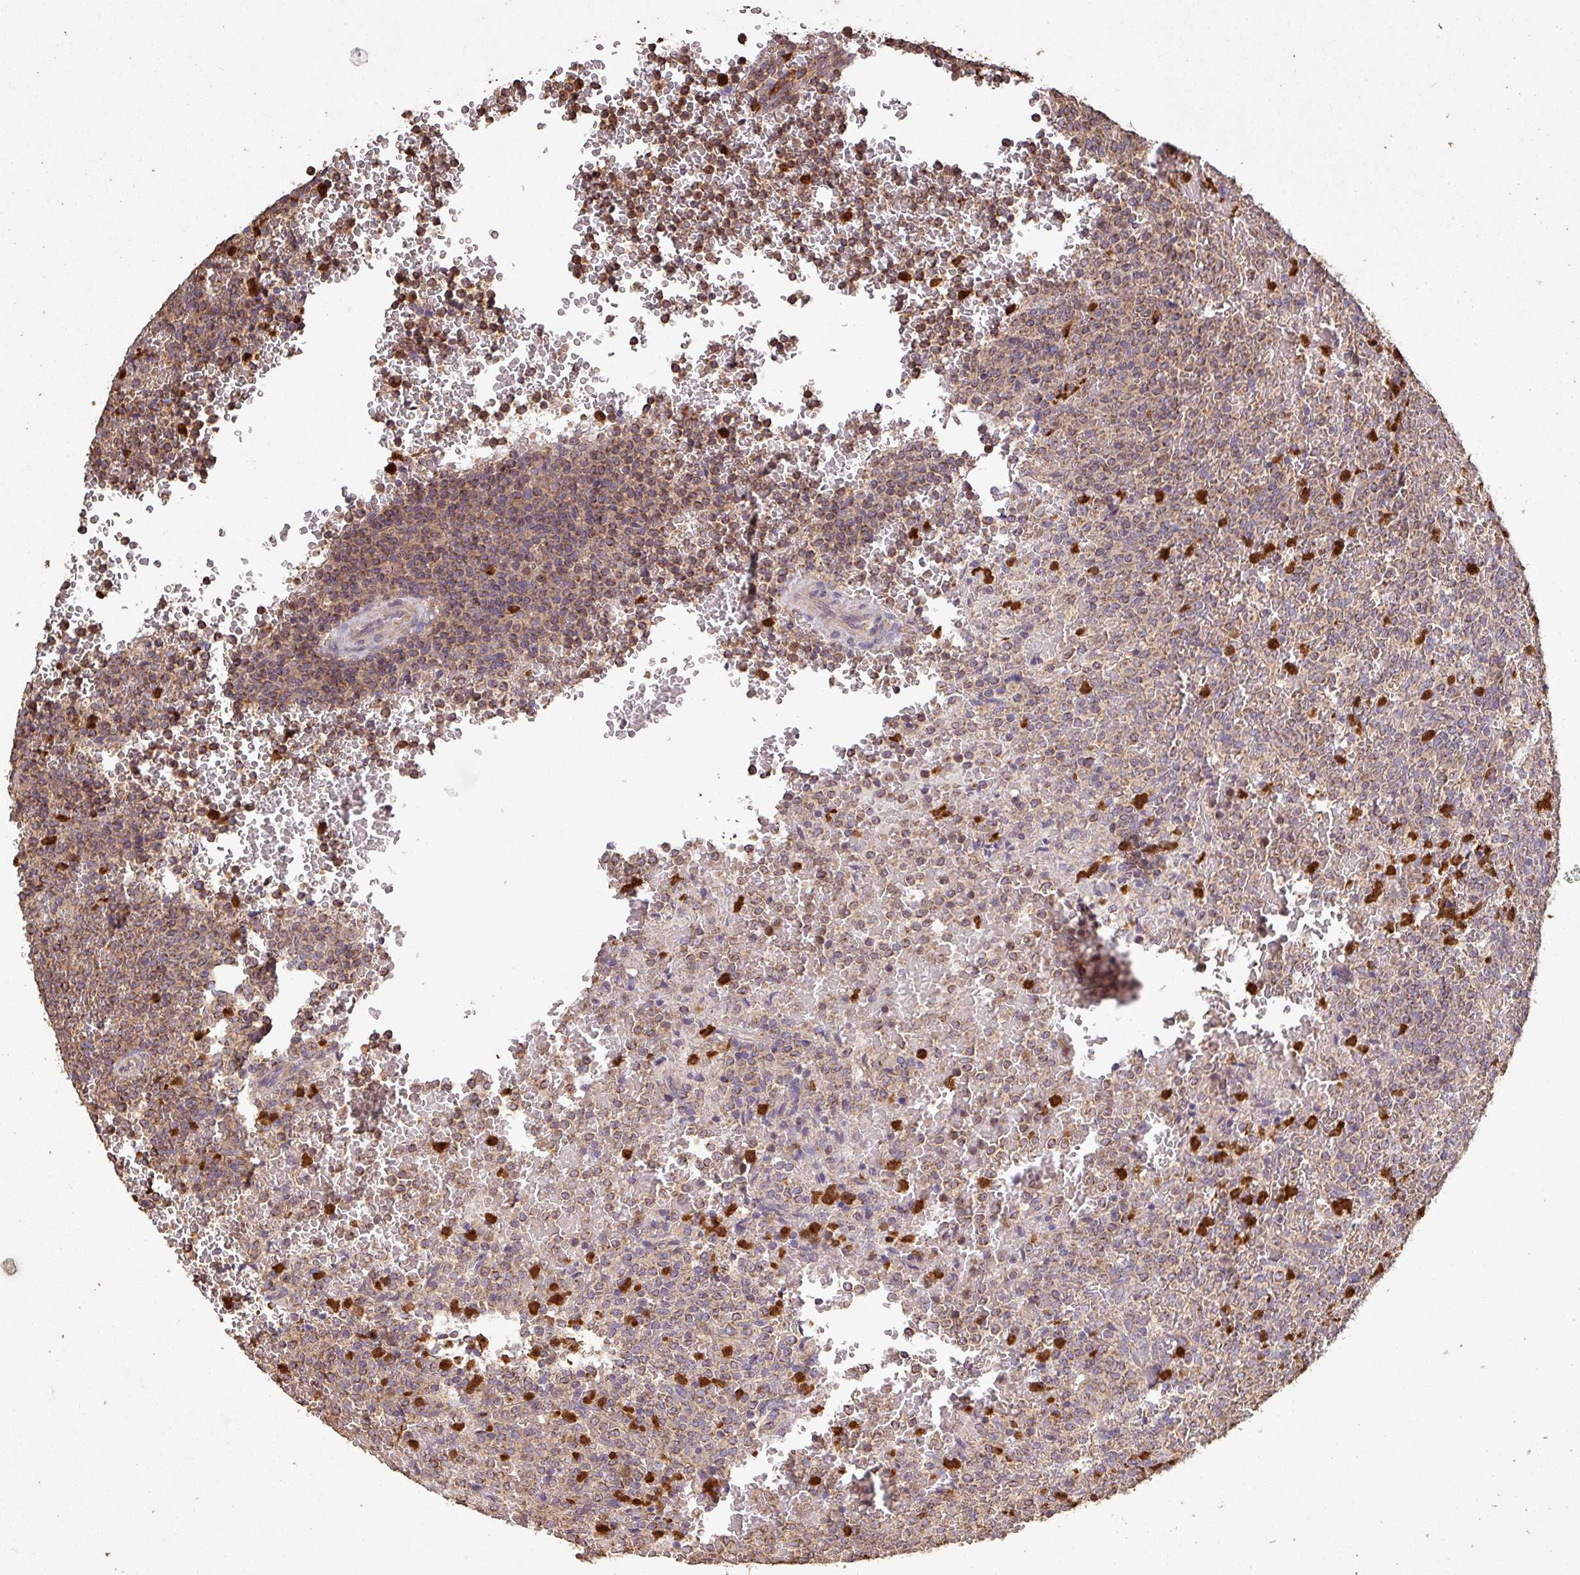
{"staining": {"intensity": "moderate", "quantity": ">75%", "location": "cytoplasmic/membranous"}, "tissue": "lymphoma", "cell_type": "Tumor cells", "image_type": "cancer", "snomed": [{"axis": "morphology", "description": "Malignant lymphoma, non-Hodgkin's type, Low grade"}, {"axis": "topography", "description": "Spleen"}], "caption": "Immunohistochemical staining of lymphoma reveals medium levels of moderate cytoplasmic/membranous staining in approximately >75% of tumor cells. (IHC, brightfield microscopy, high magnification).", "gene": "PLEKHM1", "patient": {"sex": "male", "age": 60}}